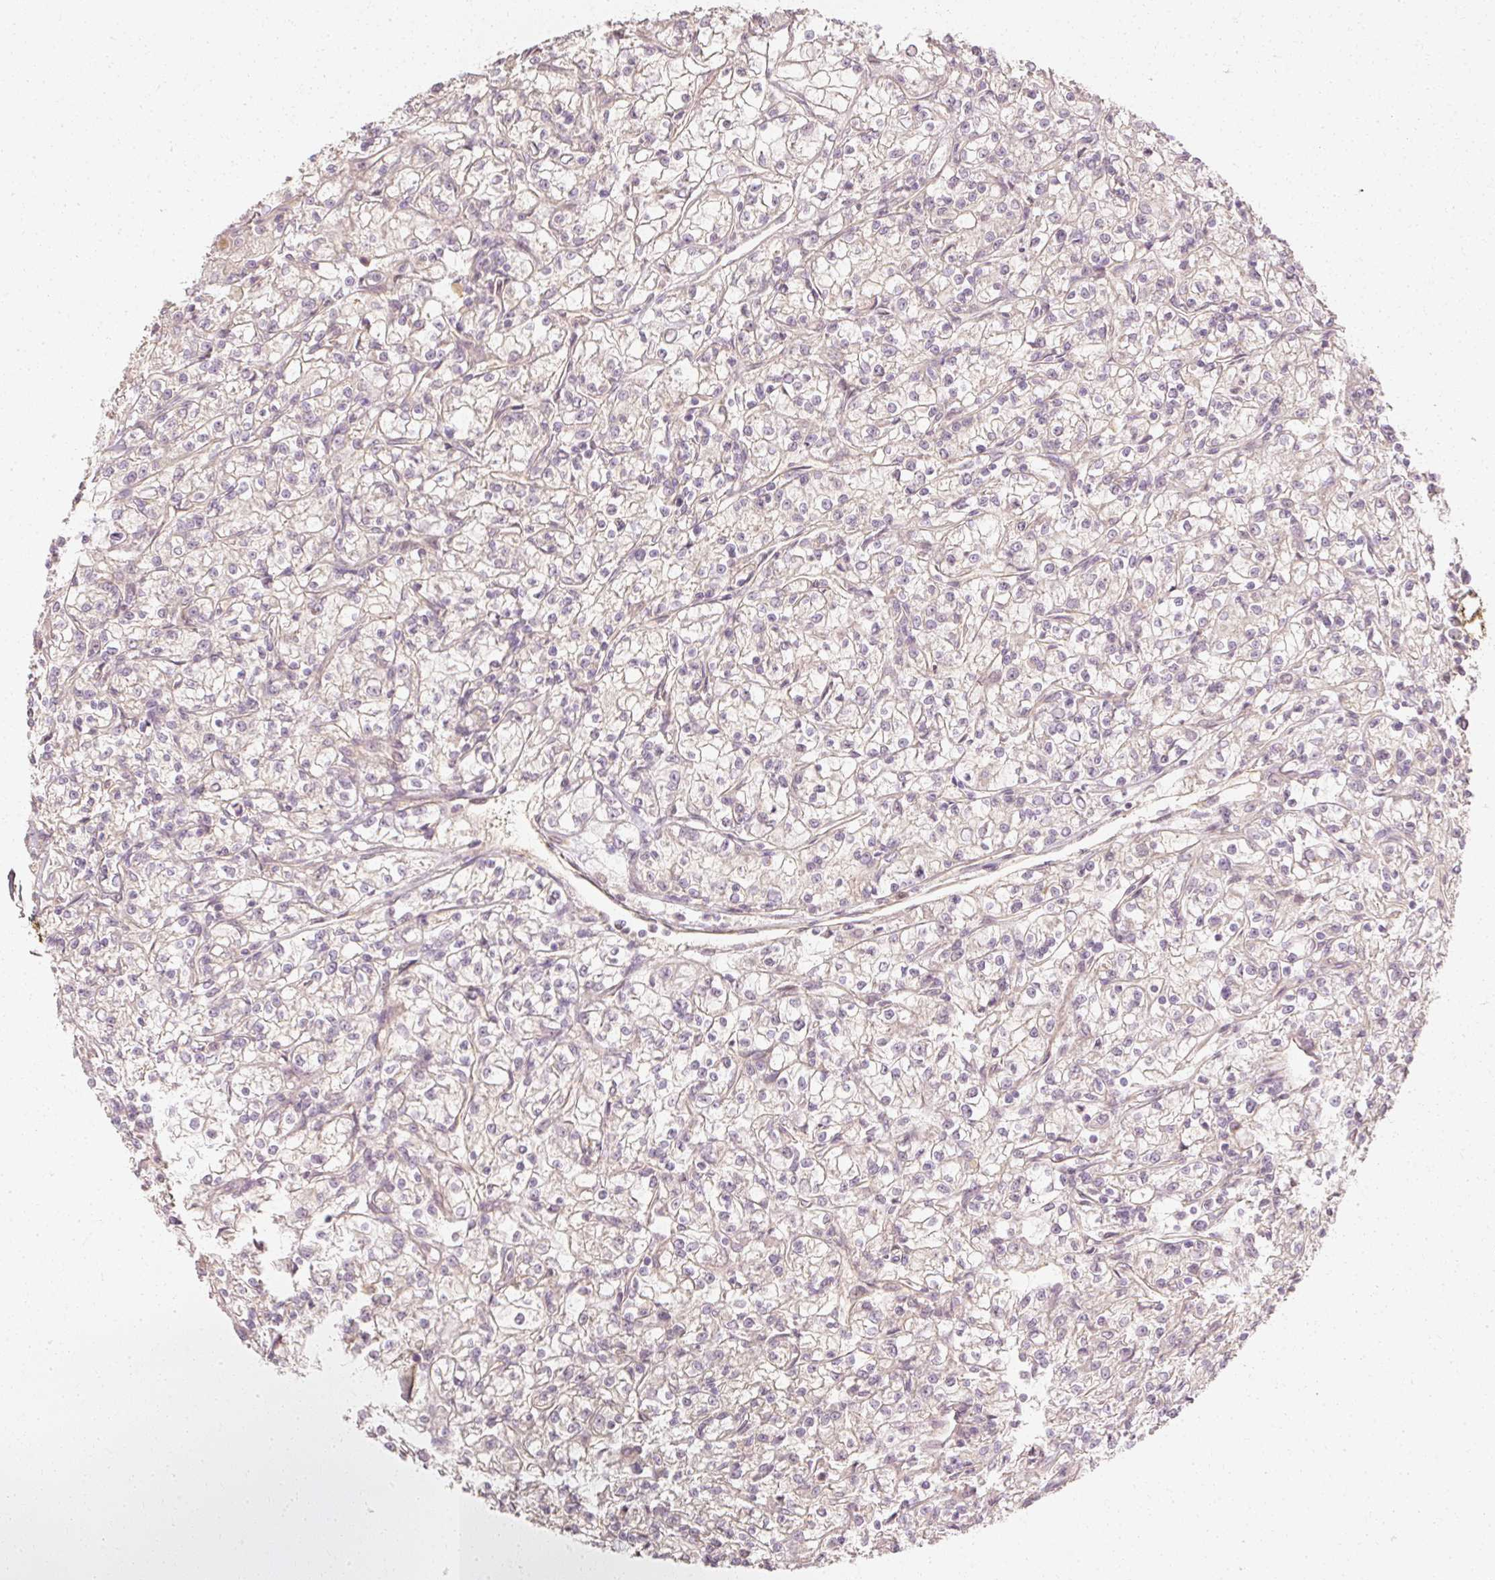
{"staining": {"intensity": "negative", "quantity": "none", "location": "none"}, "tissue": "renal cancer", "cell_type": "Tumor cells", "image_type": "cancer", "snomed": [{"axis": "morphology", "description": "Adenocarcinoma, NOS"}, {"axis": "topography", "description": "Kidney"}], "caption": "Immunohistochemistry histopathology image of neoplastic tissue: human renal cancer (adenocarcinoma) stained with DAB (3,3'-diaminobenzidine) exhibits no significant protein expression in tumor cells.", "gene": "GNAQ", "patient": {"sex": "female", "age": 59}}